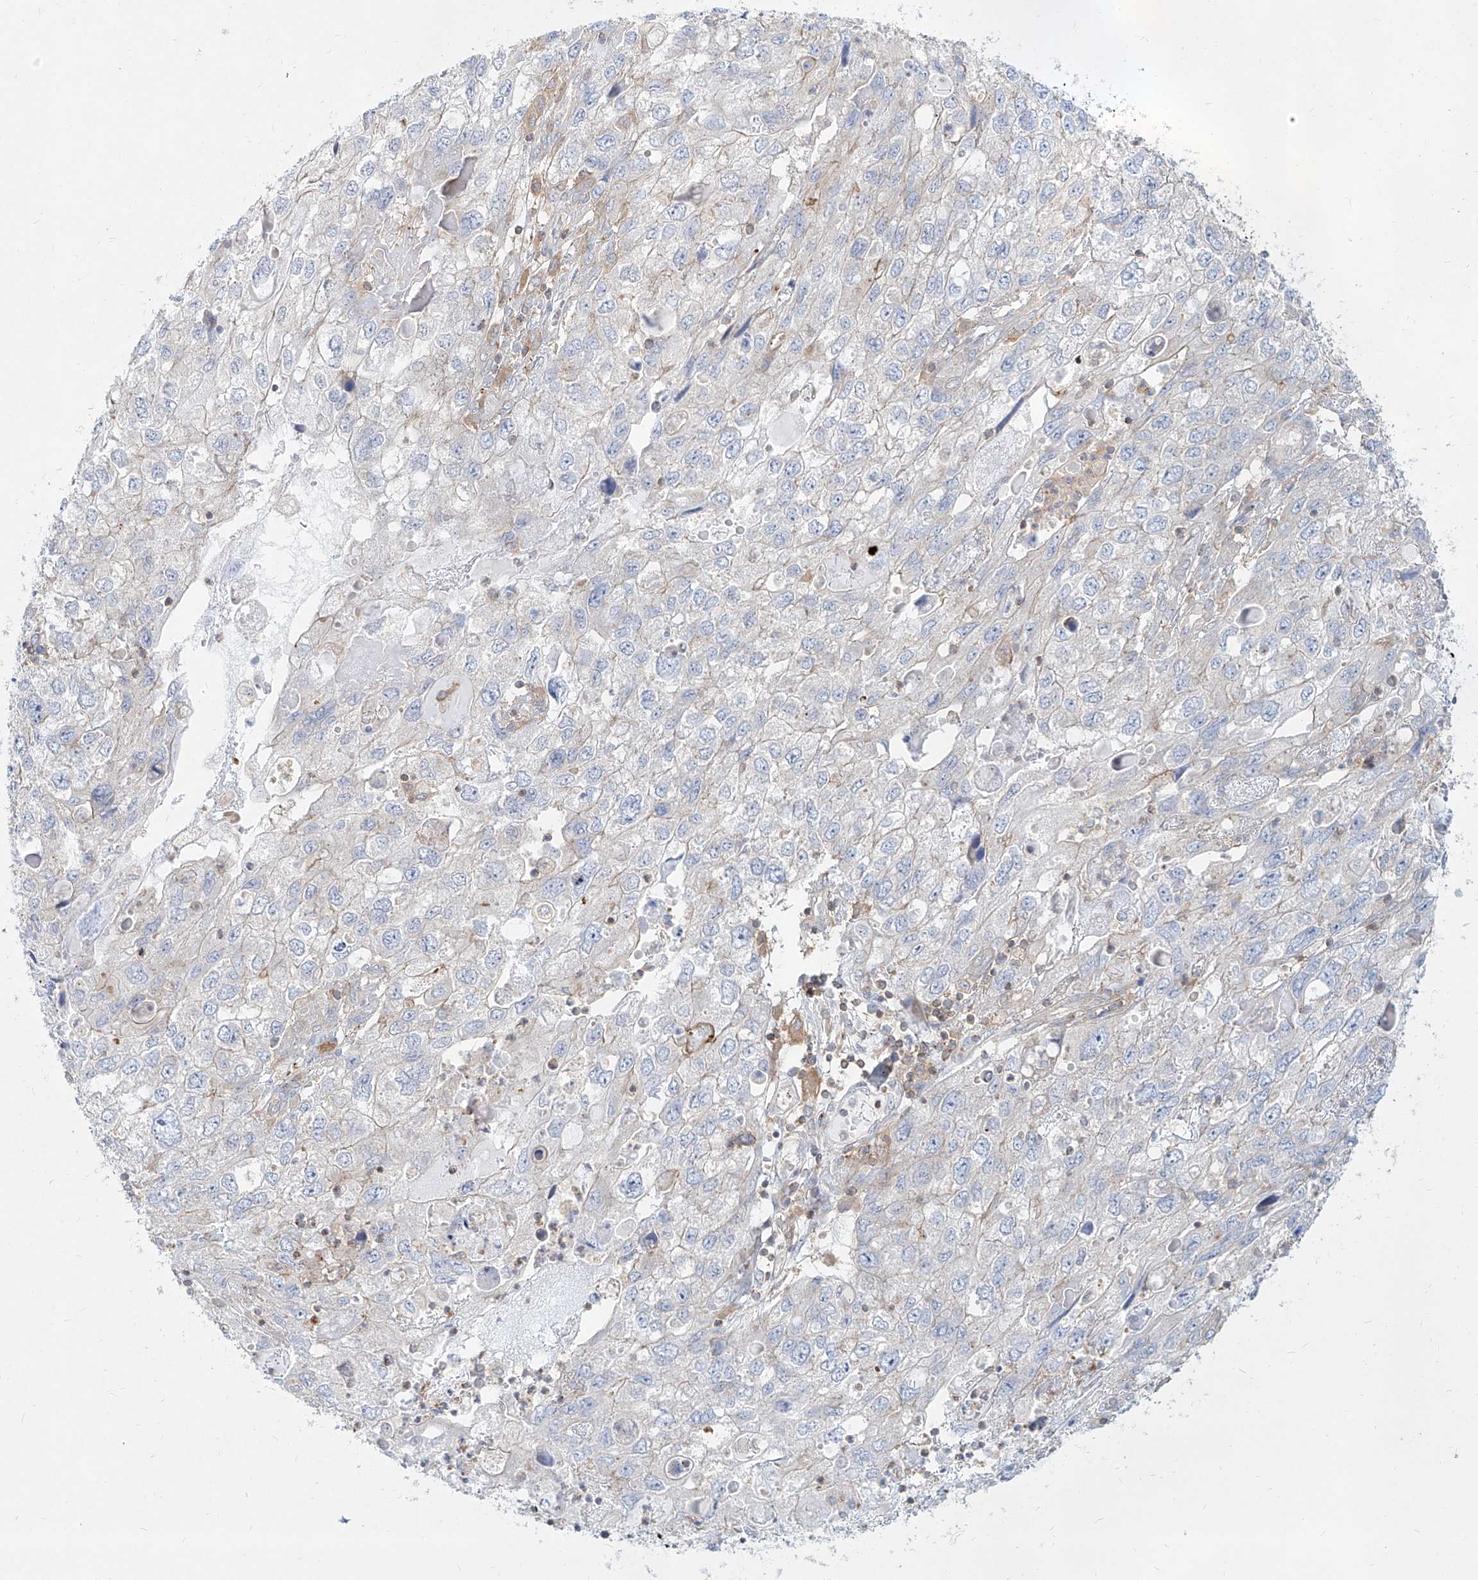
{"staining": {"intensity": "negative", "quantity": "none", "location": "none"}, "tissue": "endometrial cancer", "cell_type": "Tumor cells", "image_type": "cancer", "snomed": [{"axis": "morphology", "description": "Adenocarcinoma, NOS"}, {"axis": "topography", "description": "Endometrium"}], "caption": "High magnification brightfield microscopy of adenocarcinoma (endometrial) stained with DAB (3,3'-diaminobenzidine) (brown) and counterstained with hematoxylin (blue): tumor cells show no significant expression.", "gene": "SLC2A12", "patient": {"sex": "female", "age": 49}}